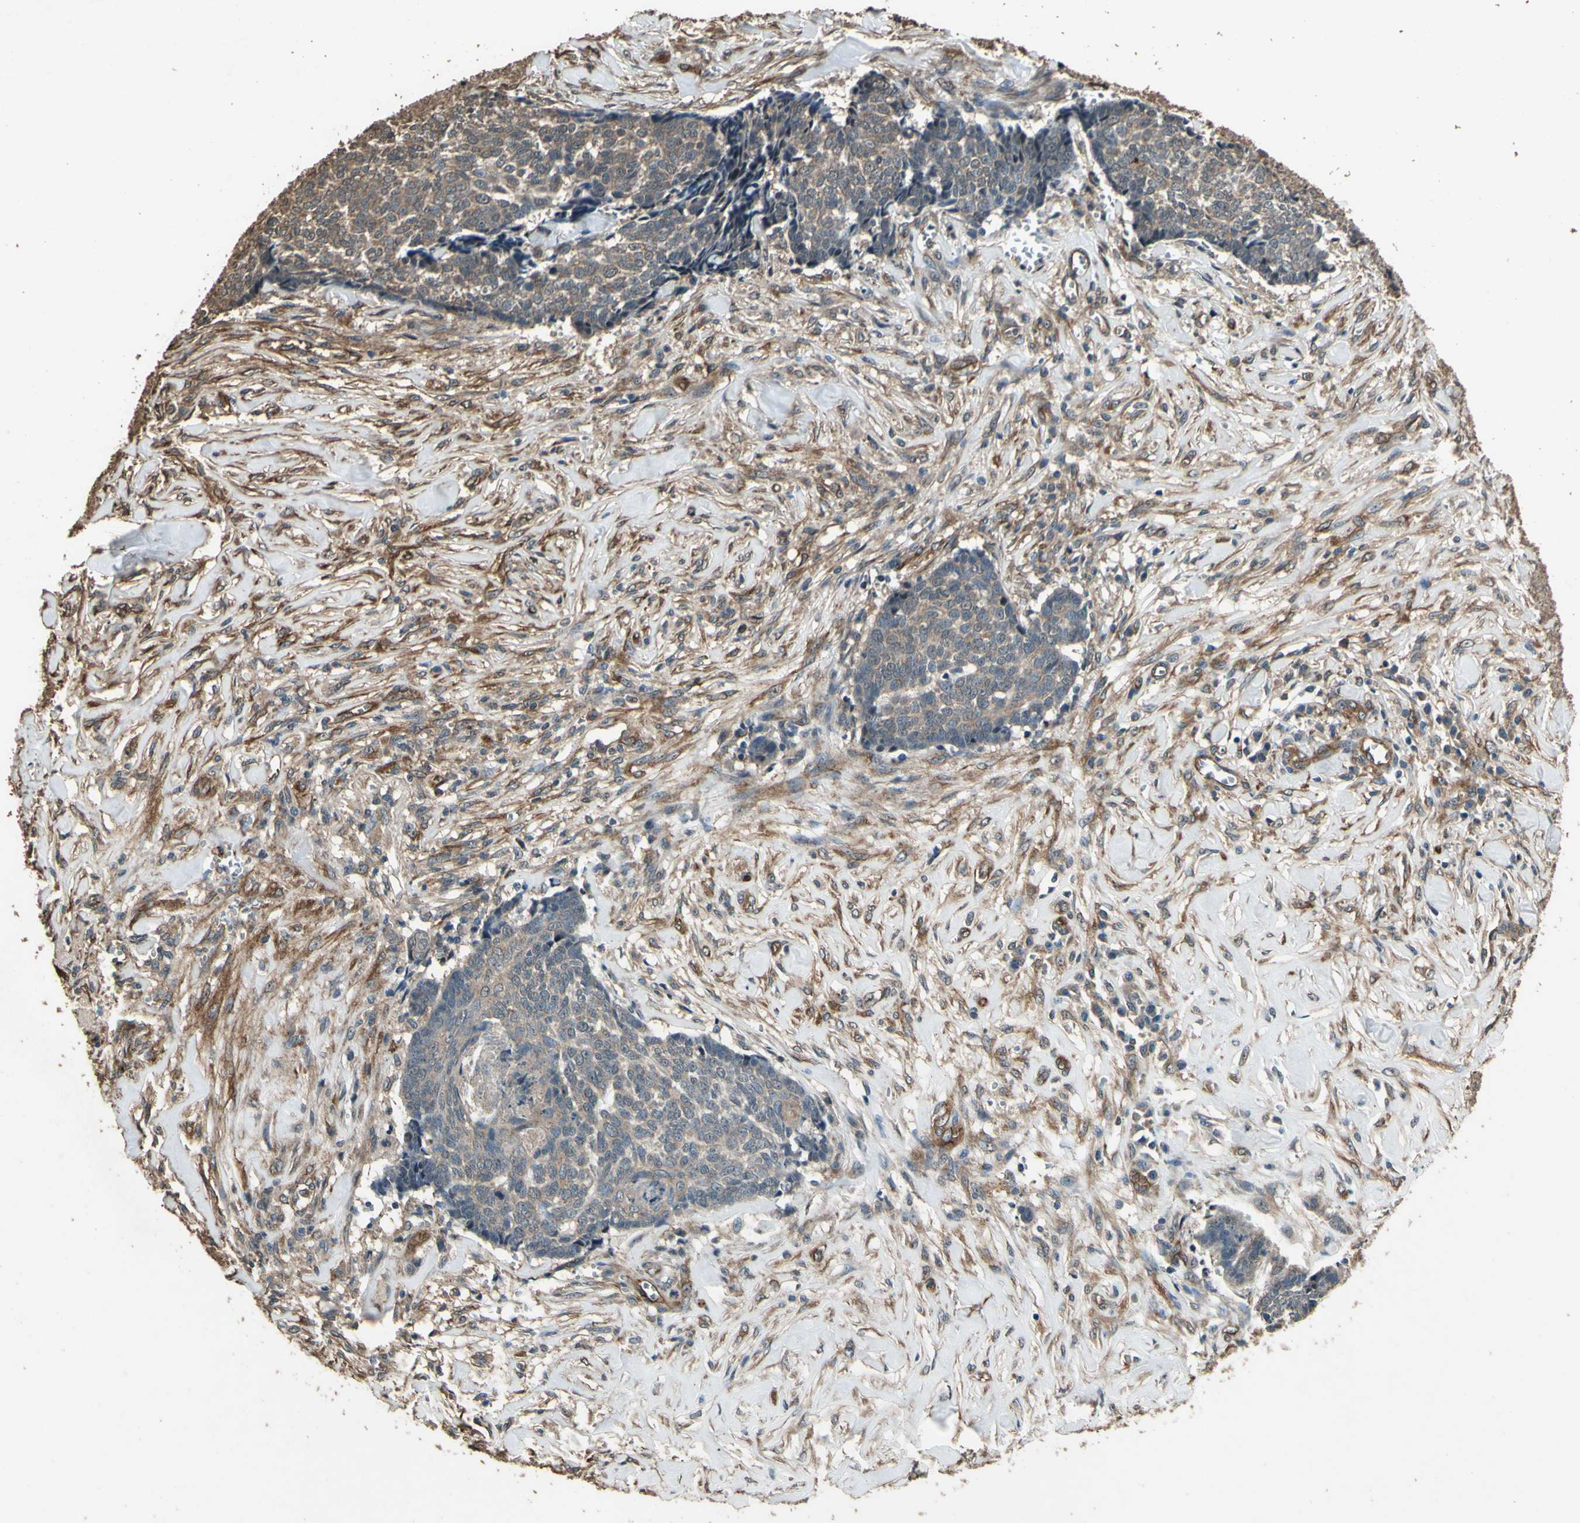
{"staining": {"intensity": "weak", "quantity": ">75%", "location": "cytoplasmic/membranous"}, "tissue": "skin cancer", "cell_type": "Tumor cells", "image_type": "cancer", "snomed": [{"axis": "morphology", "description": "Basal cell carcinoma"}, {"axis": "topography", "description": "Skin"}], "caption": "Skin cancer stained for a protein demonstrates weak cytoplasmic/membranous positivity in tumor cells.", "gene": "TSPO", "patient": {"sex": "male", "age": 84}}